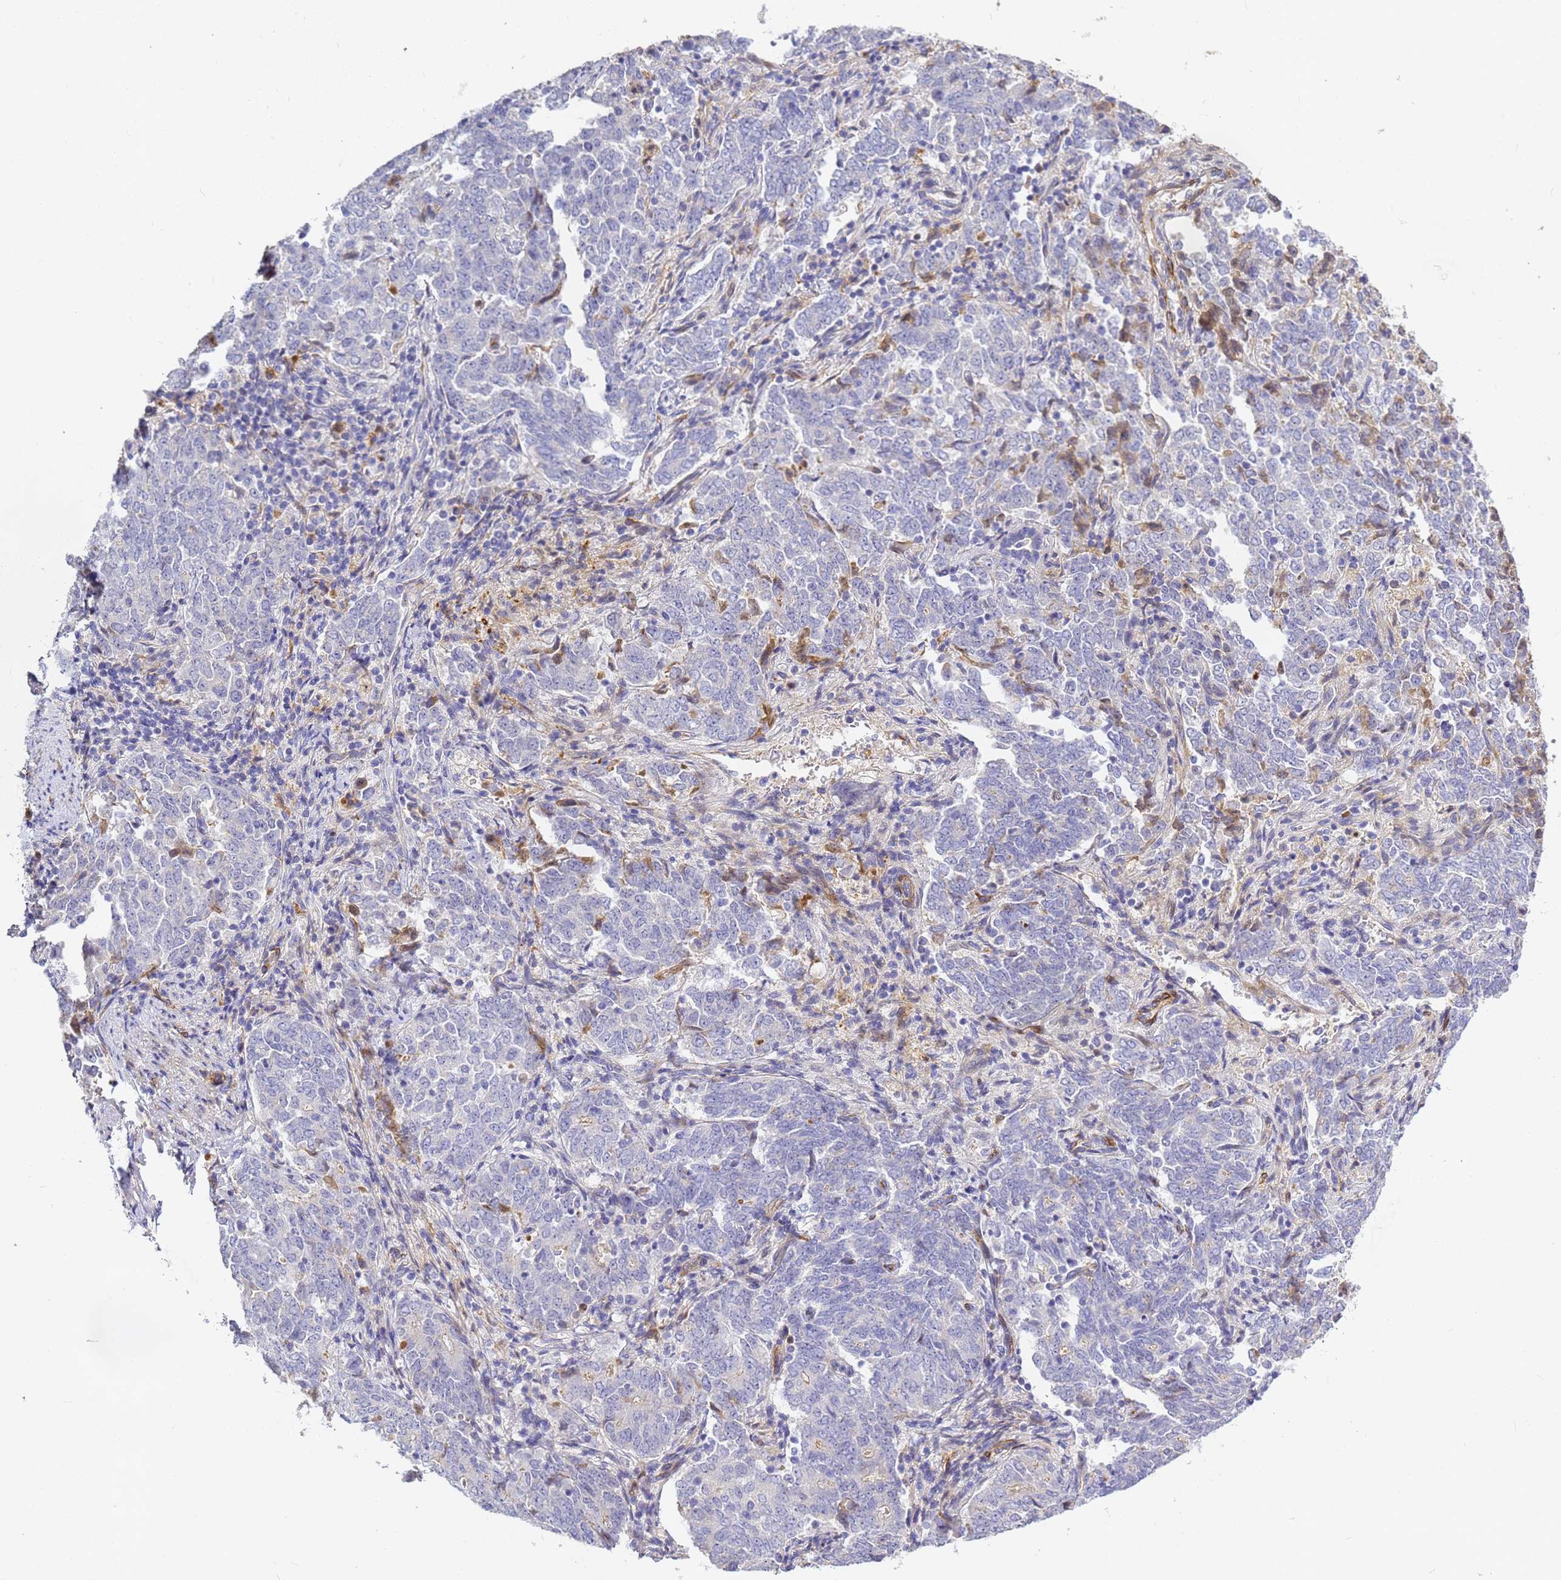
{"staining": {"intensity": "negative", "quantity": "none", "location": "none"}, "tissue": "endometrial cancer", "cell_type": "Tumor cells", "image_type": "cancer", "snomed": [{"axis": "morphology", "description": "Adenocarcinoma, NOS"}, {"axis": "topography", "description": "Endometrium"}], "caption": "Immunohistochemistry of human adenocarcinoma (endometrial) demonstrates no expression in tumor cells.", "gene": "CFH", "patient": {"sex": "female", "age": 80}}